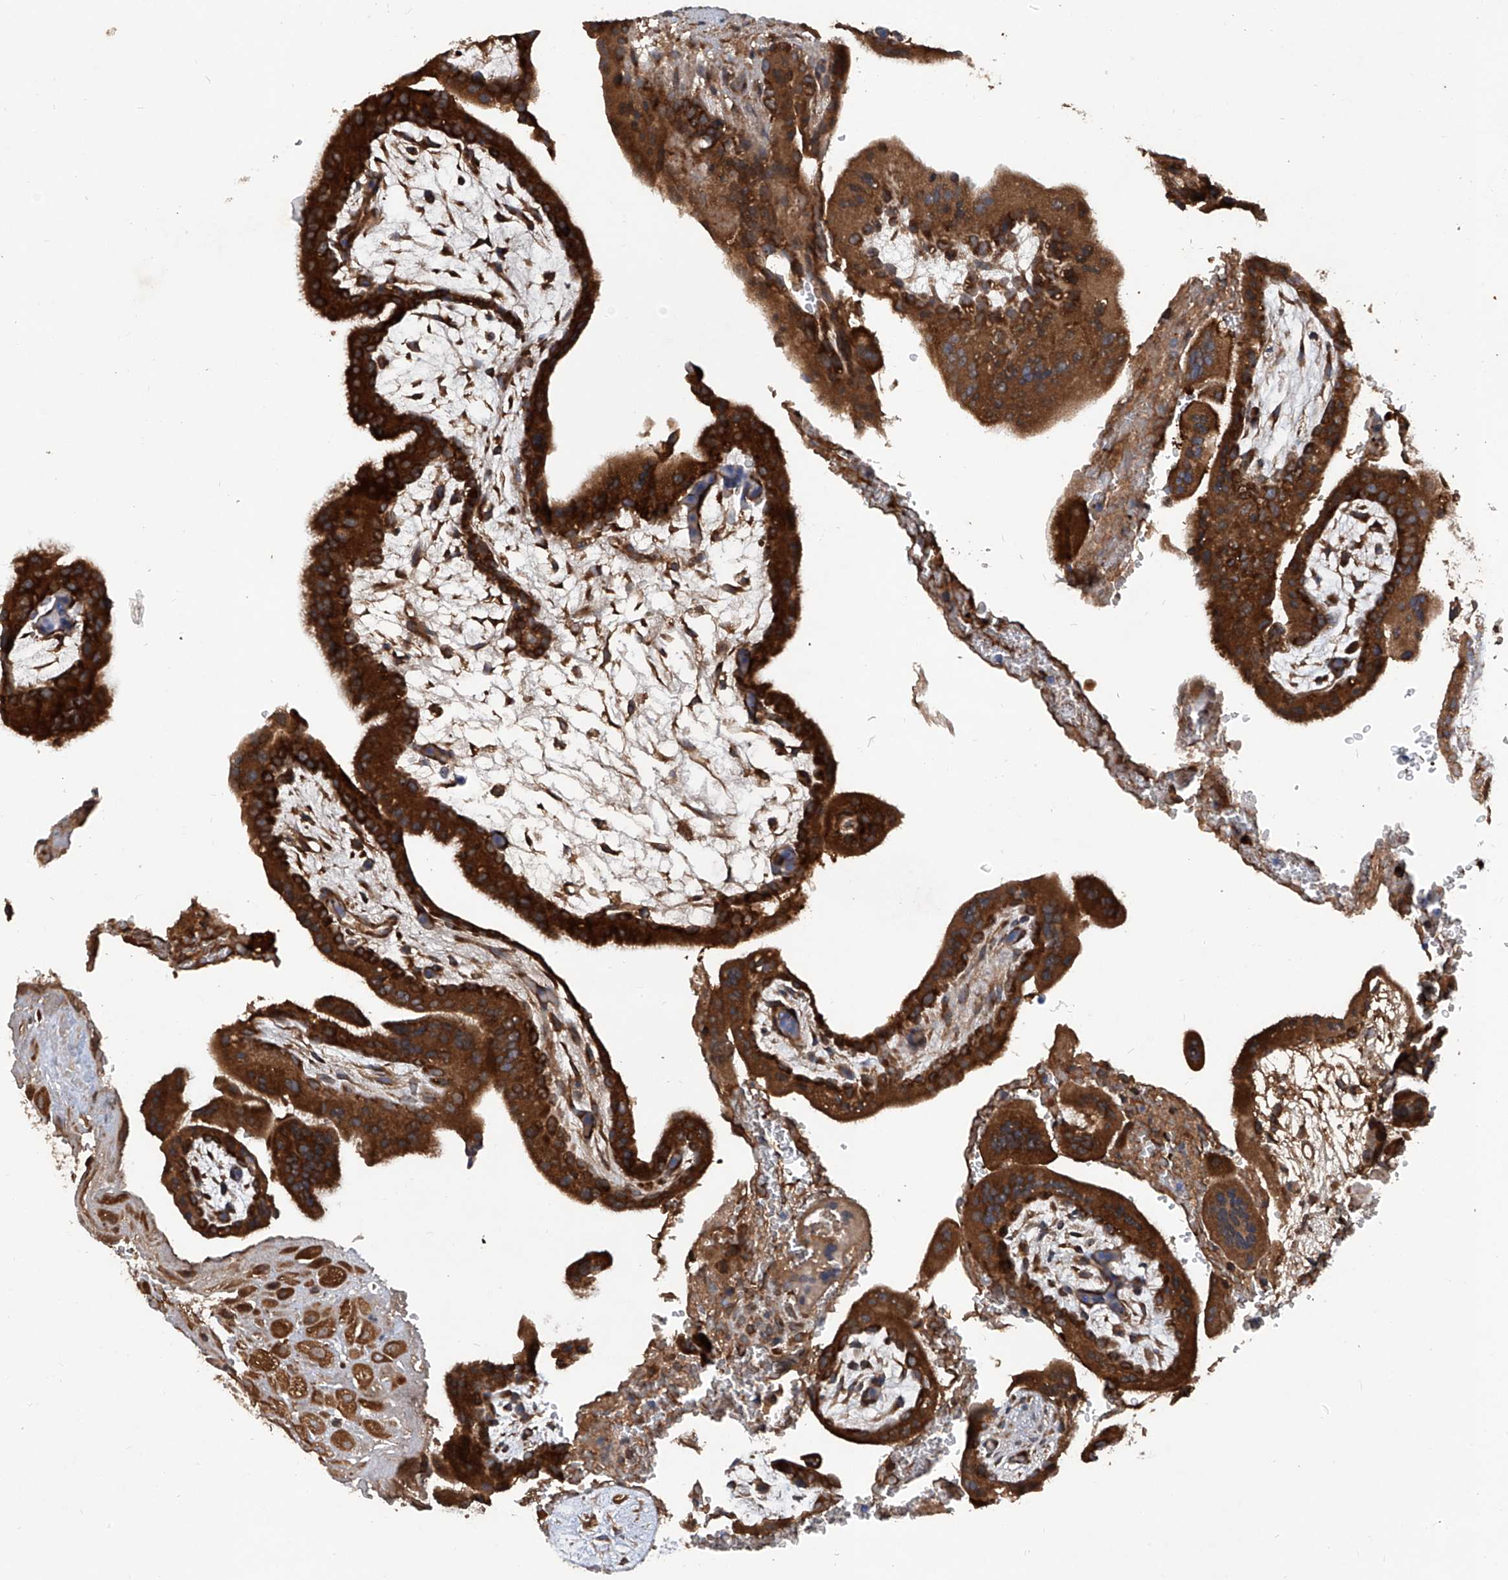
{"staining": {"intensity": "strong", "quantity": ">75%", "location": "cytoplasmic/membranous"}, "tissue": "placenta", "cell_type": "Decidual cells", "image_type": "normal", "snomed": [{"axis": "morphology", "description": "Normal tissue, NOS"}, {"axis": "topography", "description": "Placenta"}], "caption": "Strong cytoplasmic/membranous protein staining is appreciated in approximately >75% of decidual cells in placenta.", "gene": "ASCC3", "patient": {"sex": "female", "age": 35}}